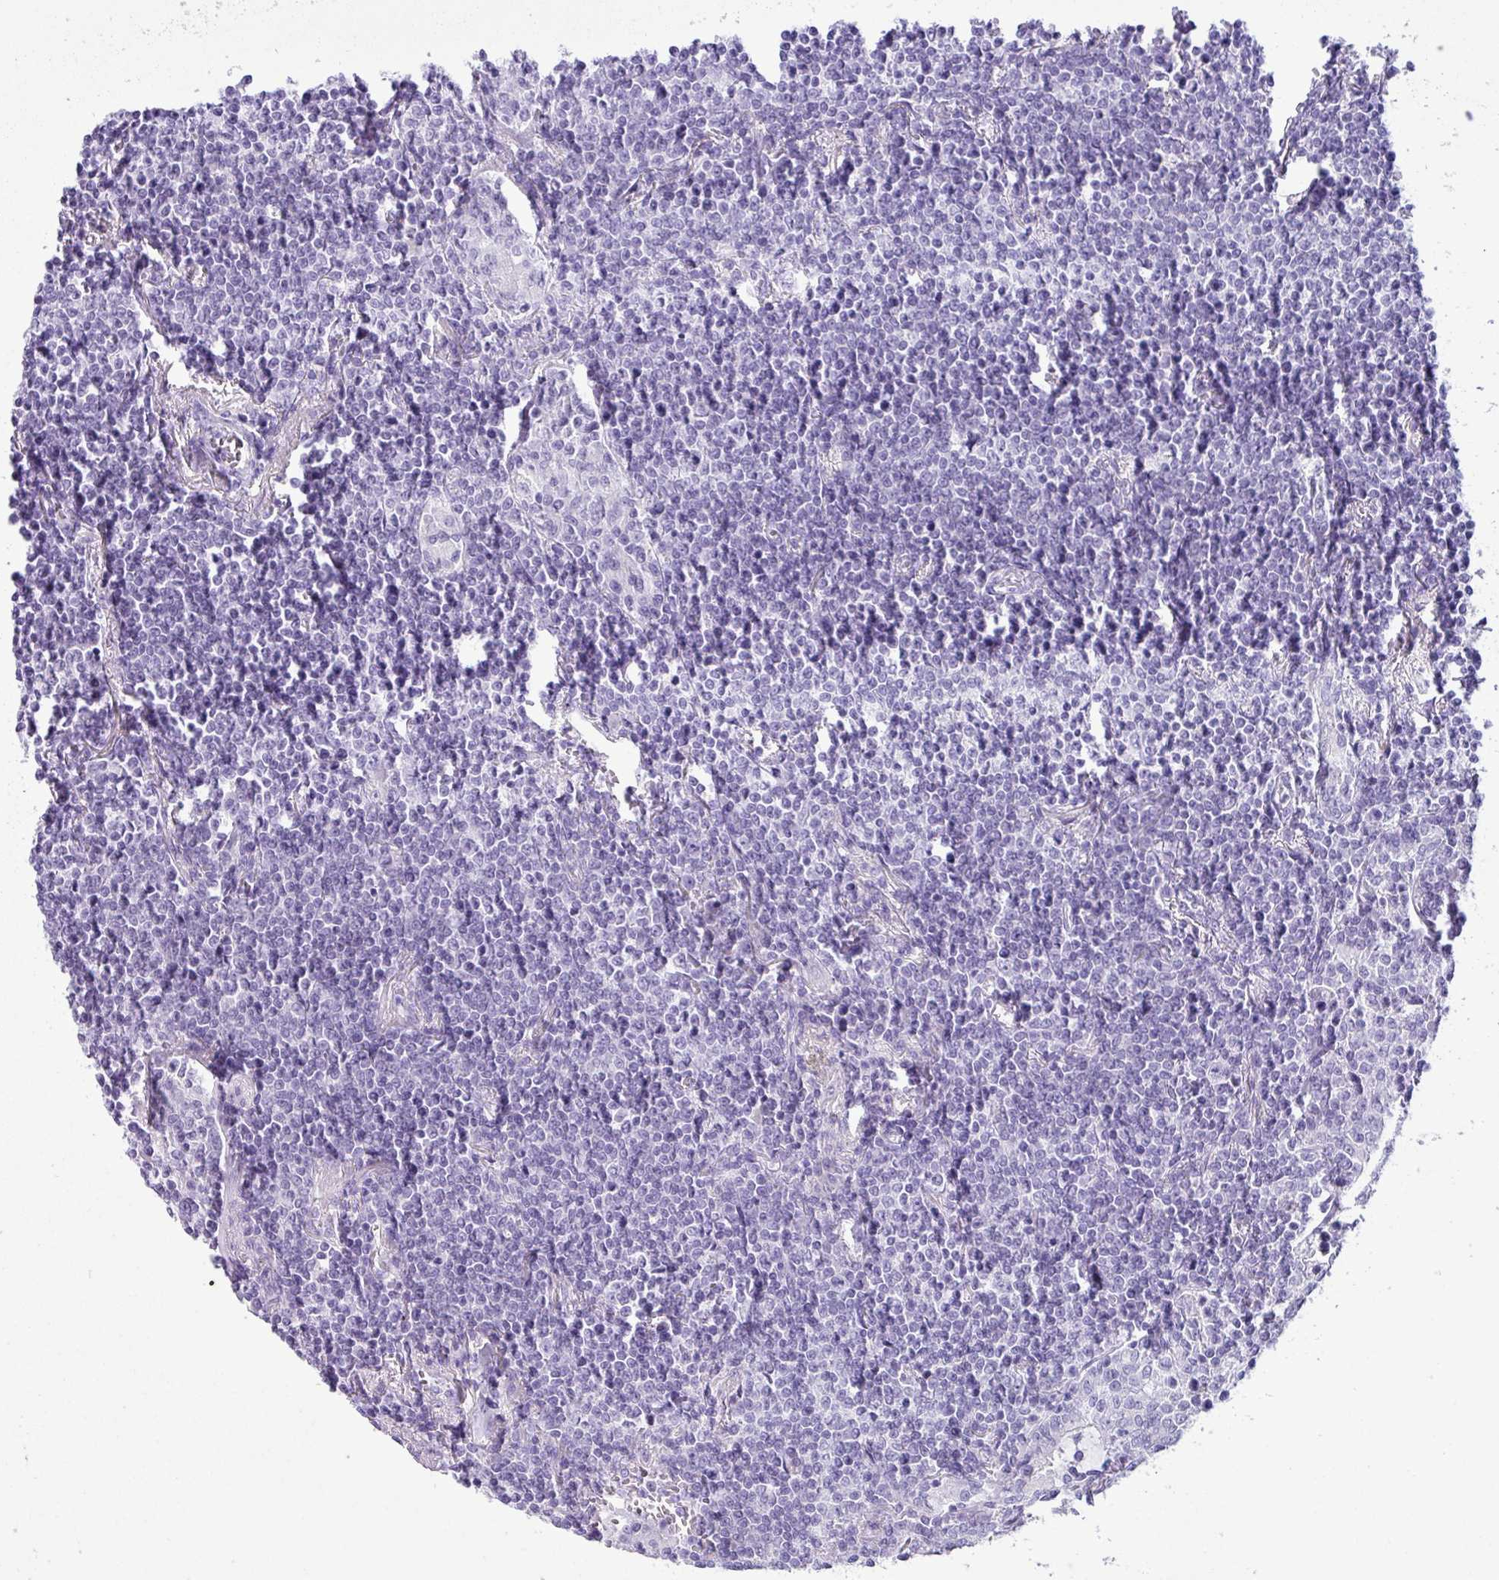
{"staining": {"intensity": "negative", "quantity": "none", "location": "none"}, "tissue": "lymphoma", "cell_type": "Tumor cells", "image_type": "cancer", "snomed": [{"axis": "morphology", "description": "Malignant lymphoma, non-Hodgkin's type, Low grade"}, {"axis": "topography", "description": "Lung"}], "caption": "A high-resolution photomicrograph shows IHC staining of low-grade malignant lymphoma, non-Hodgkin's type, which exhibits no significant positivity in tumor cells. (Stains: DAB (3,3'-diaminobenzidine) IHC with hematoxylin counter stain, Microscopy: brightfield microscopy at high magnification).", "gene": "AGO3", "patient": {"sex": "female", "age": 71}}